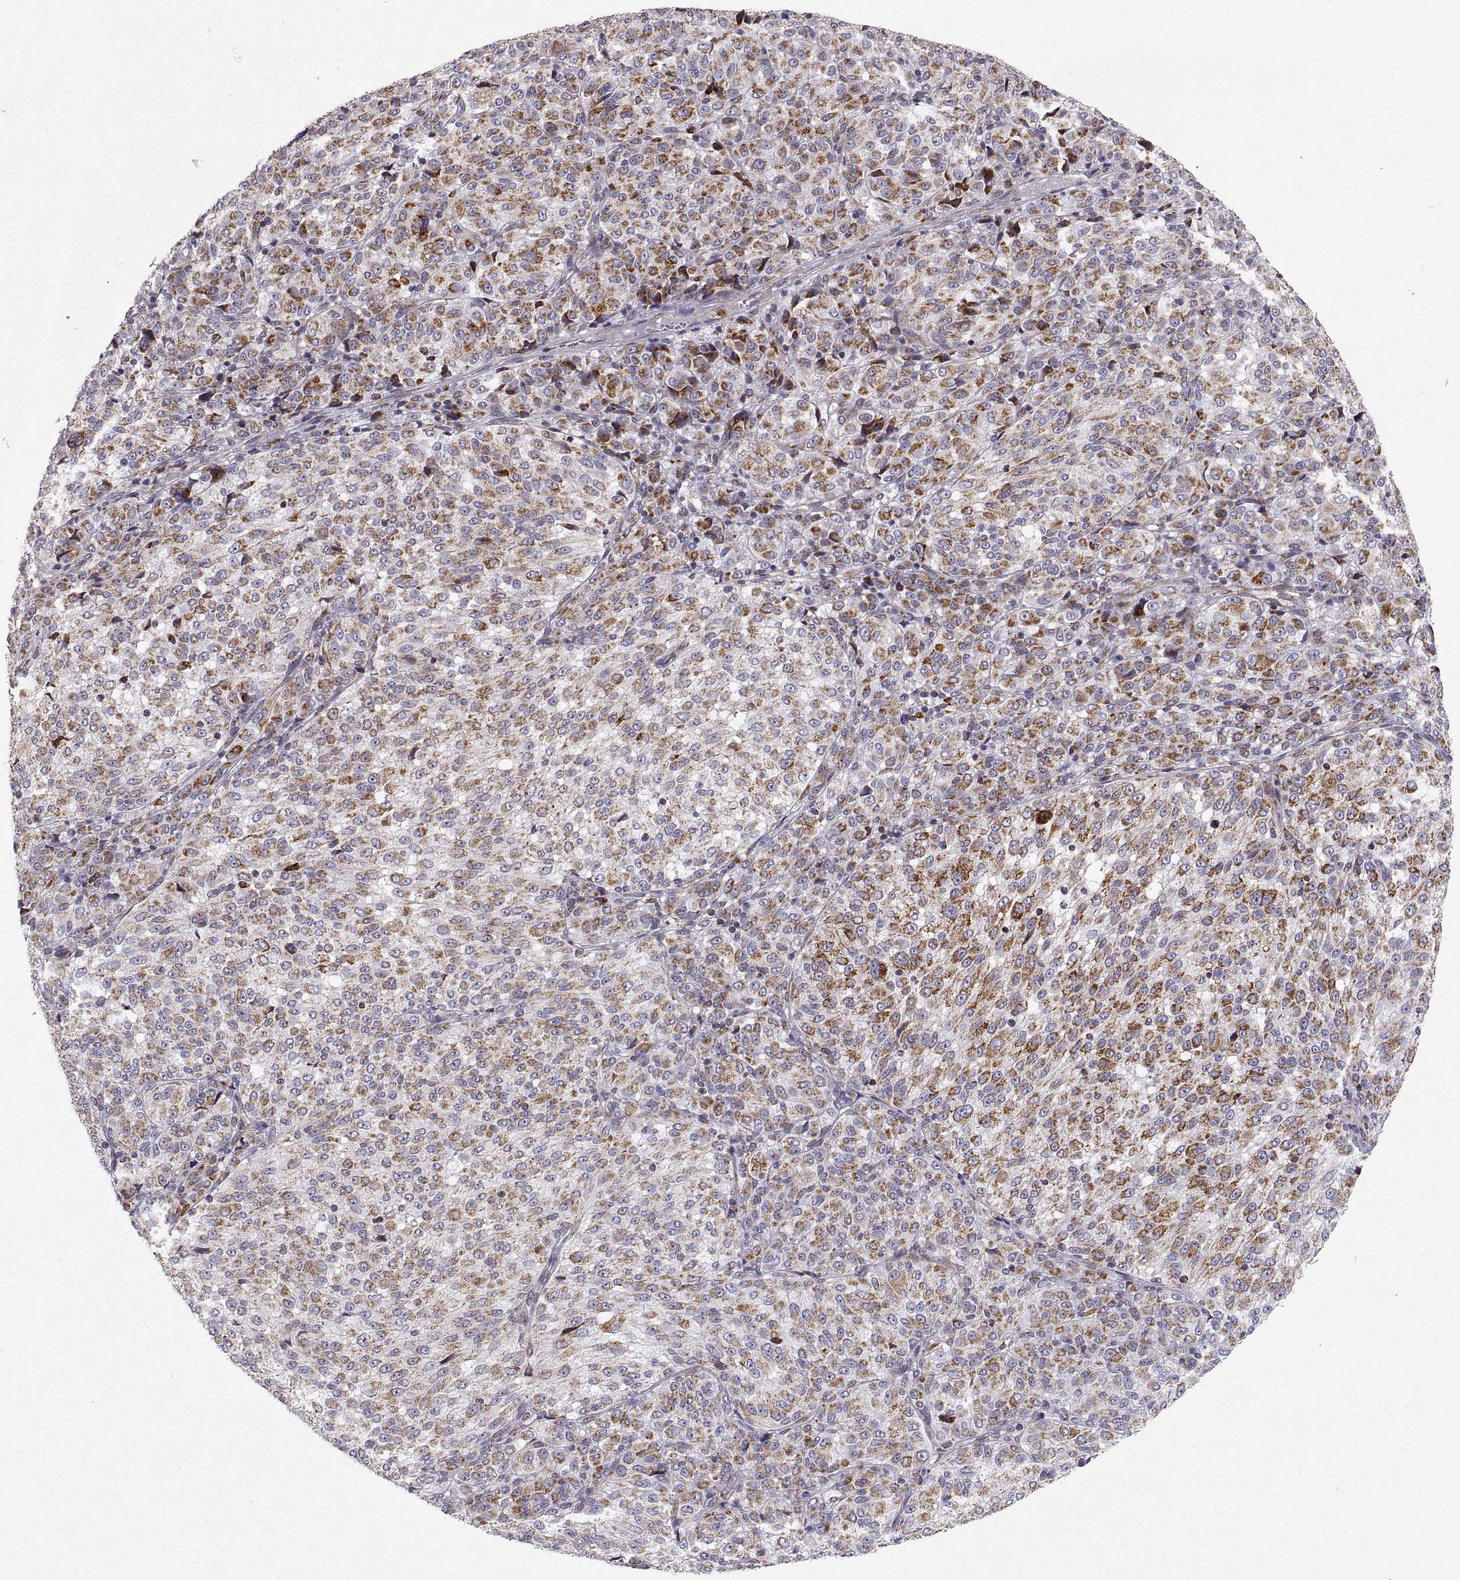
{"staining": {"intensity": "moderate", "quantity": "25%-75%", "location": "cytoplasmic/membranous"}, "tissue": "melanoma", "cell_type": "Tumor cells", "image_type": "cancer", "snomed": [{"axis": "morphology", "description": "Malignant melanoma, Metastatic site"}, {"axis": "topography", "description": "Brain"}], "caption": "A micrograph showing moderate cytoplasmic/membranous staining in approximately 25%-75% of tumor cells in melanoma, as visualized by brown immunohistochemical staining.", "gene": "MANBAL", "patient": {"sex": "female", "age": 56}}